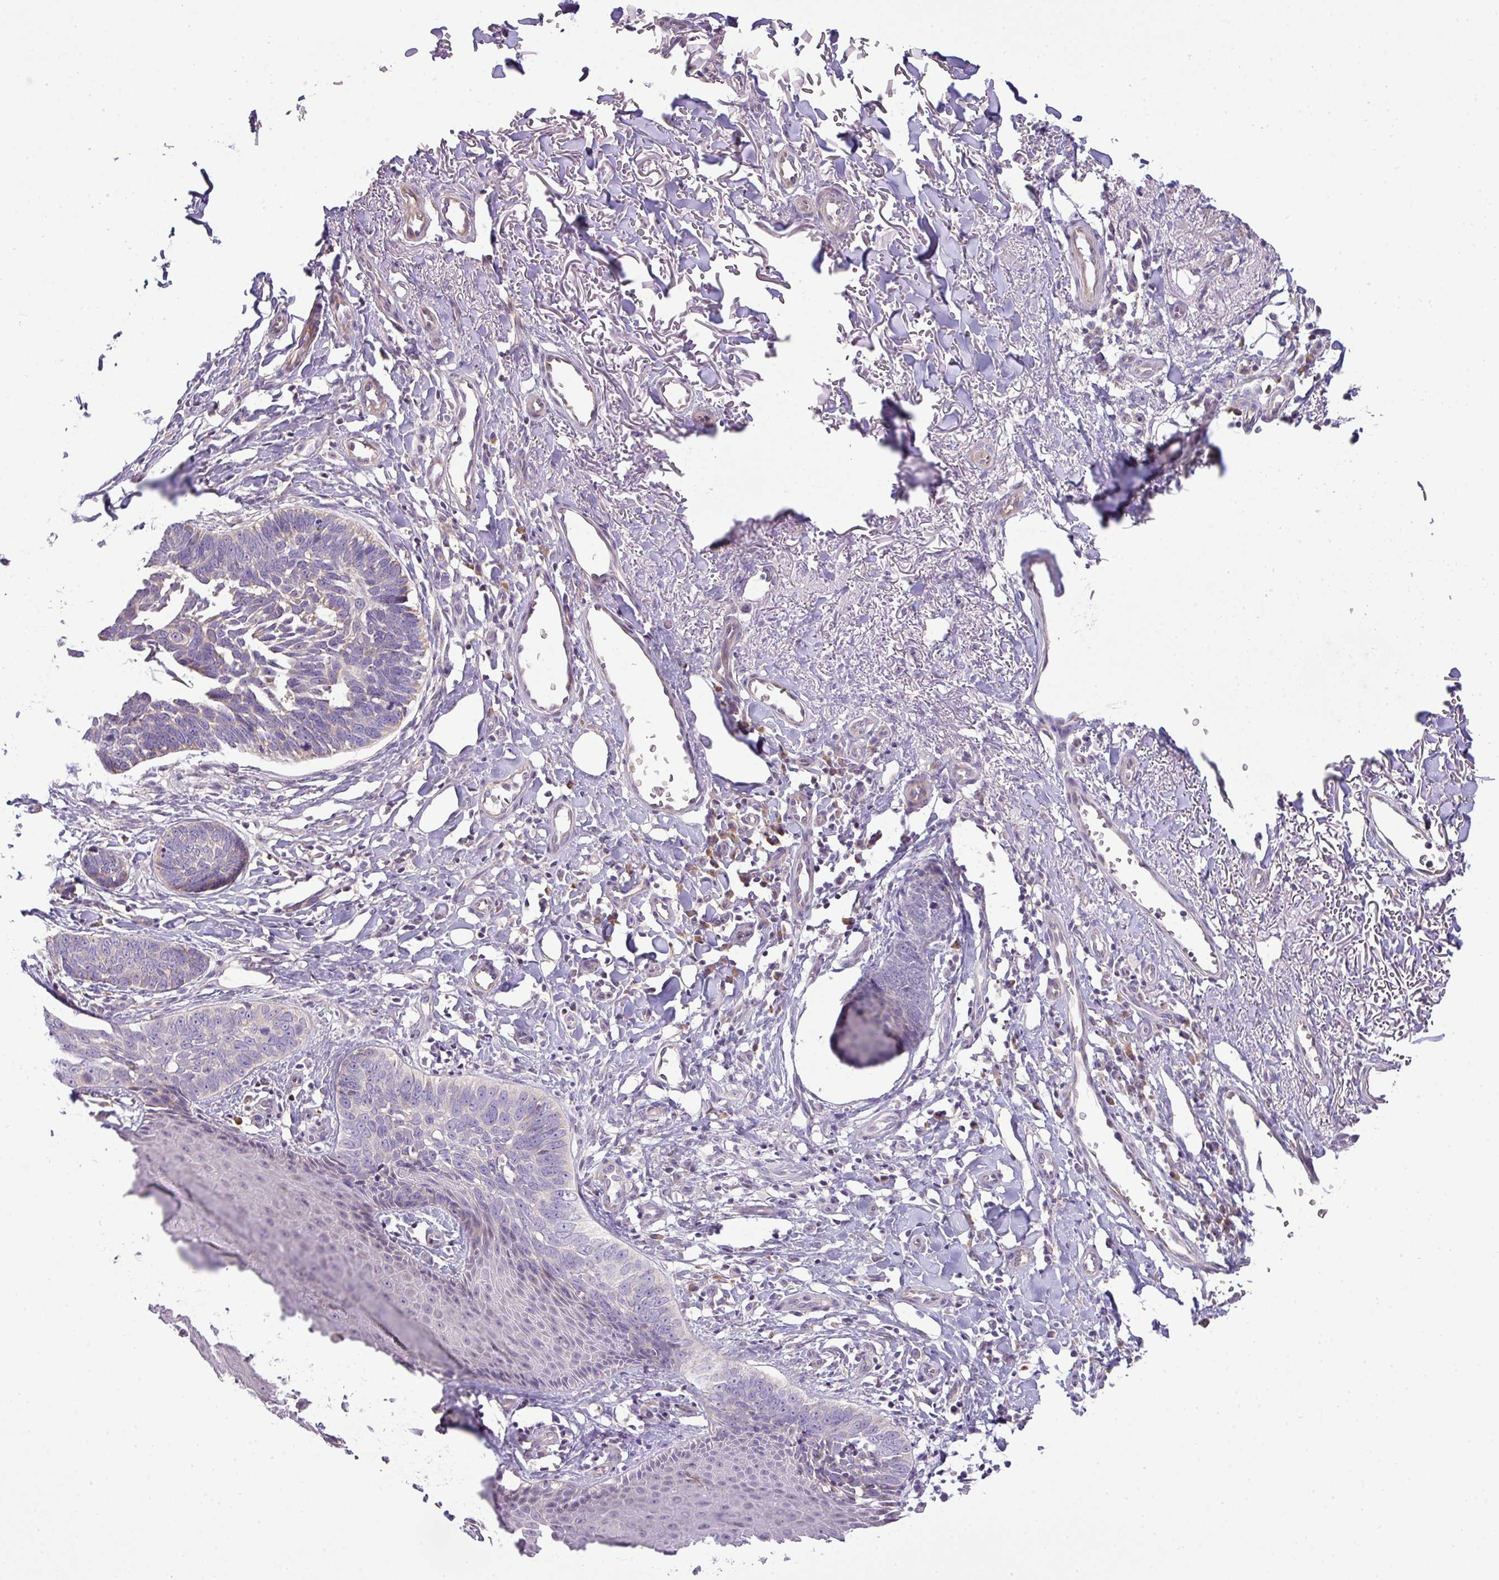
{"staining": {"intensity": "negative", "quantity": "none", "location": "none"}, "tissue": "skin cancer", "cell_type": "Tumor cells", "image_type": "cancer", "snomed": [{"axis": "morphology", "description": "Normal tissue, NOS"}, {"axis": "morphology", "description": "Basal cell carcinoma"}, {"axis": "topography", "description": "Skin"}], "caption": "This is an IHC micrograph of skin cancer (basal cell carcinoma). There is no expression in tumor cells.", "gene": "PIK3R5", "patient": {"sex": "male", "age": 77}}